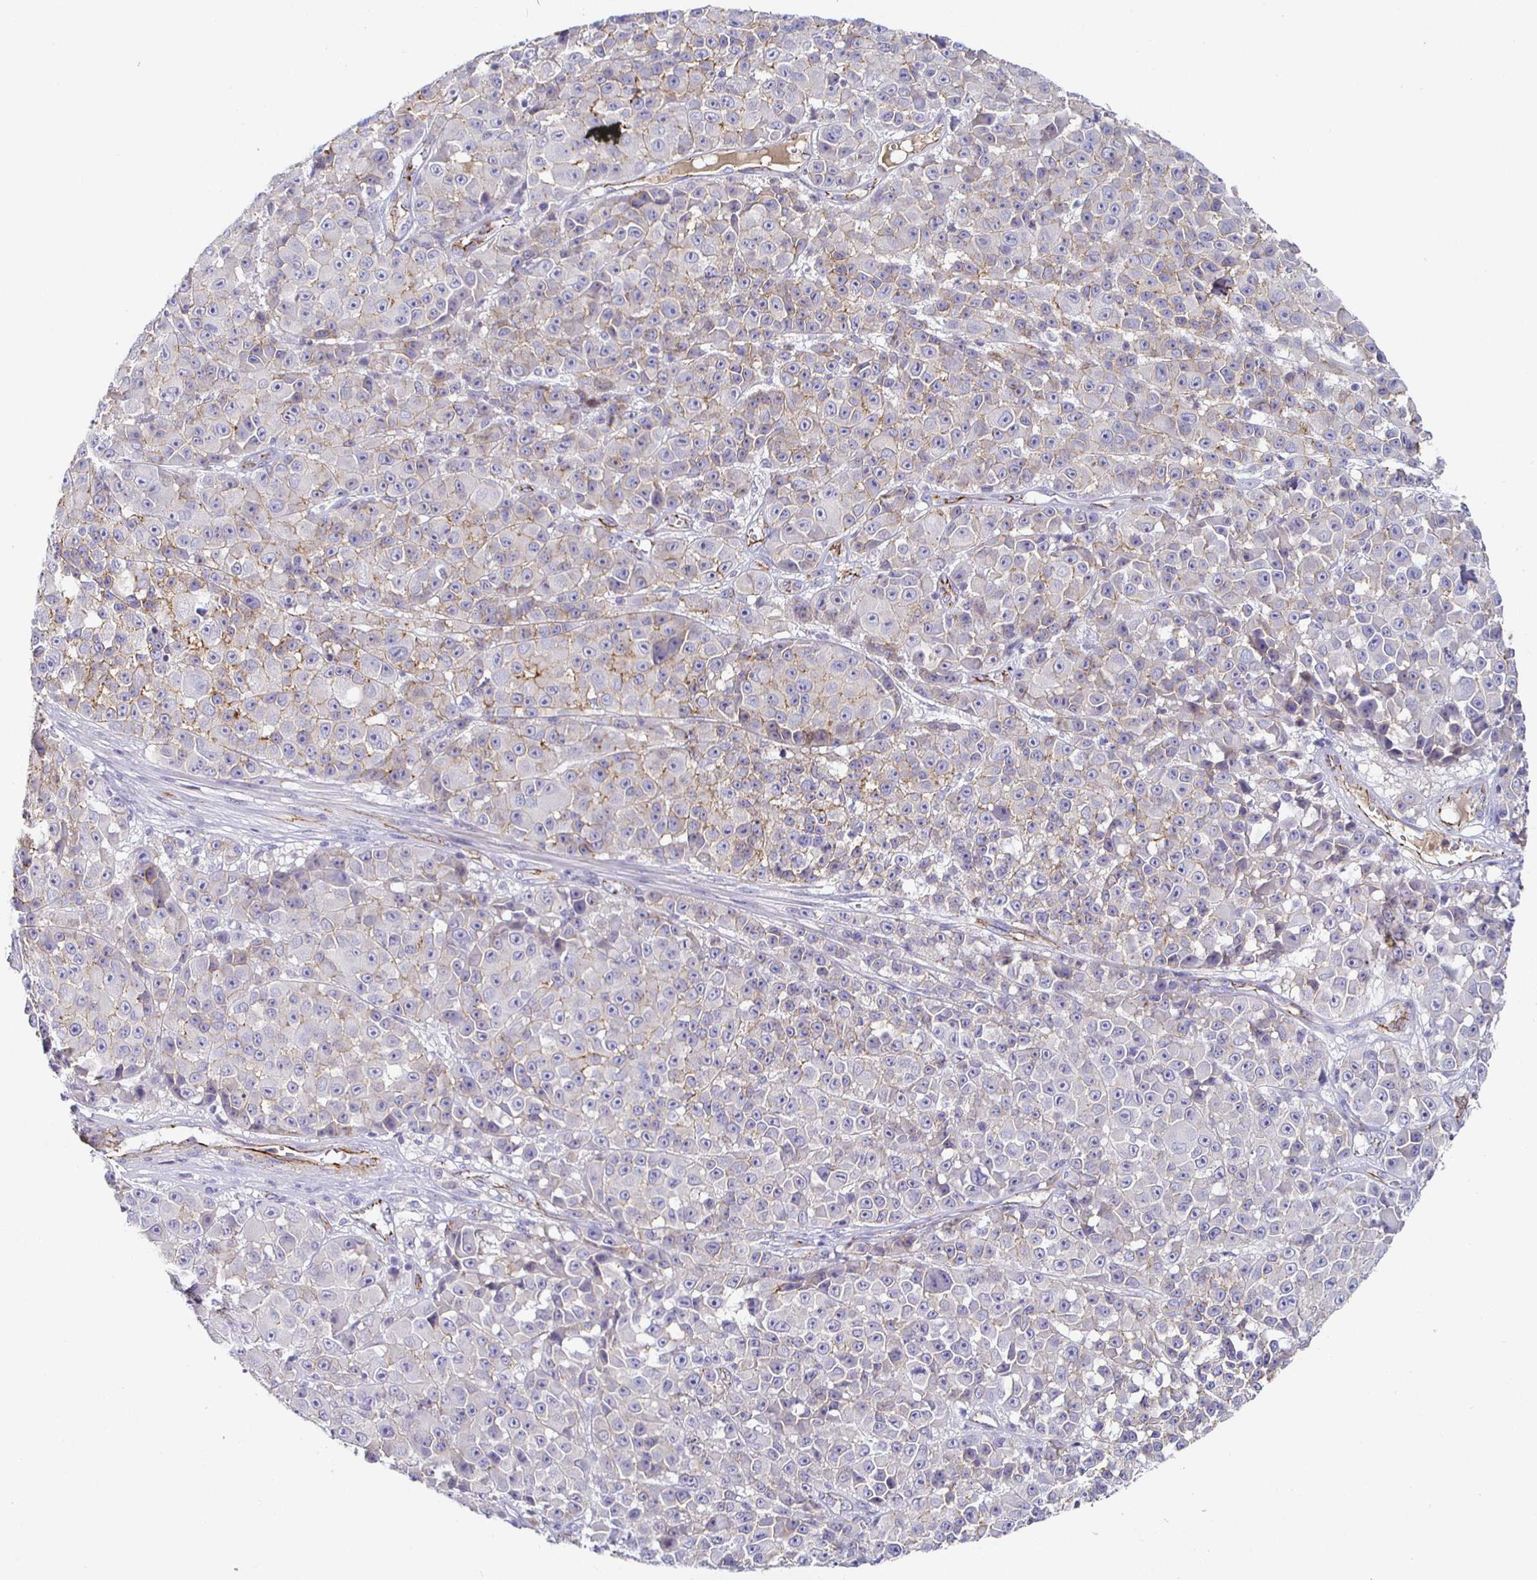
{"staining": {"intensity": "negative", "quantity": "none", "location": "none"}, "tissue": "melanoma", "cell_type": "Tumor cells", "image_type": "cancer", "snomed": [{"axis": "morphology", "description": "Malignant melanoma, NOS"}, {"axis": "topography", "description": "Skin"}, {"axis": "topography", "description": "Skin of back"}], "caption": "Micrograph shows no protein expression in tumor cells of melanoma tissue.", "gene": "PIWIL3", "patient": {"sex": "male", "age": 91}}